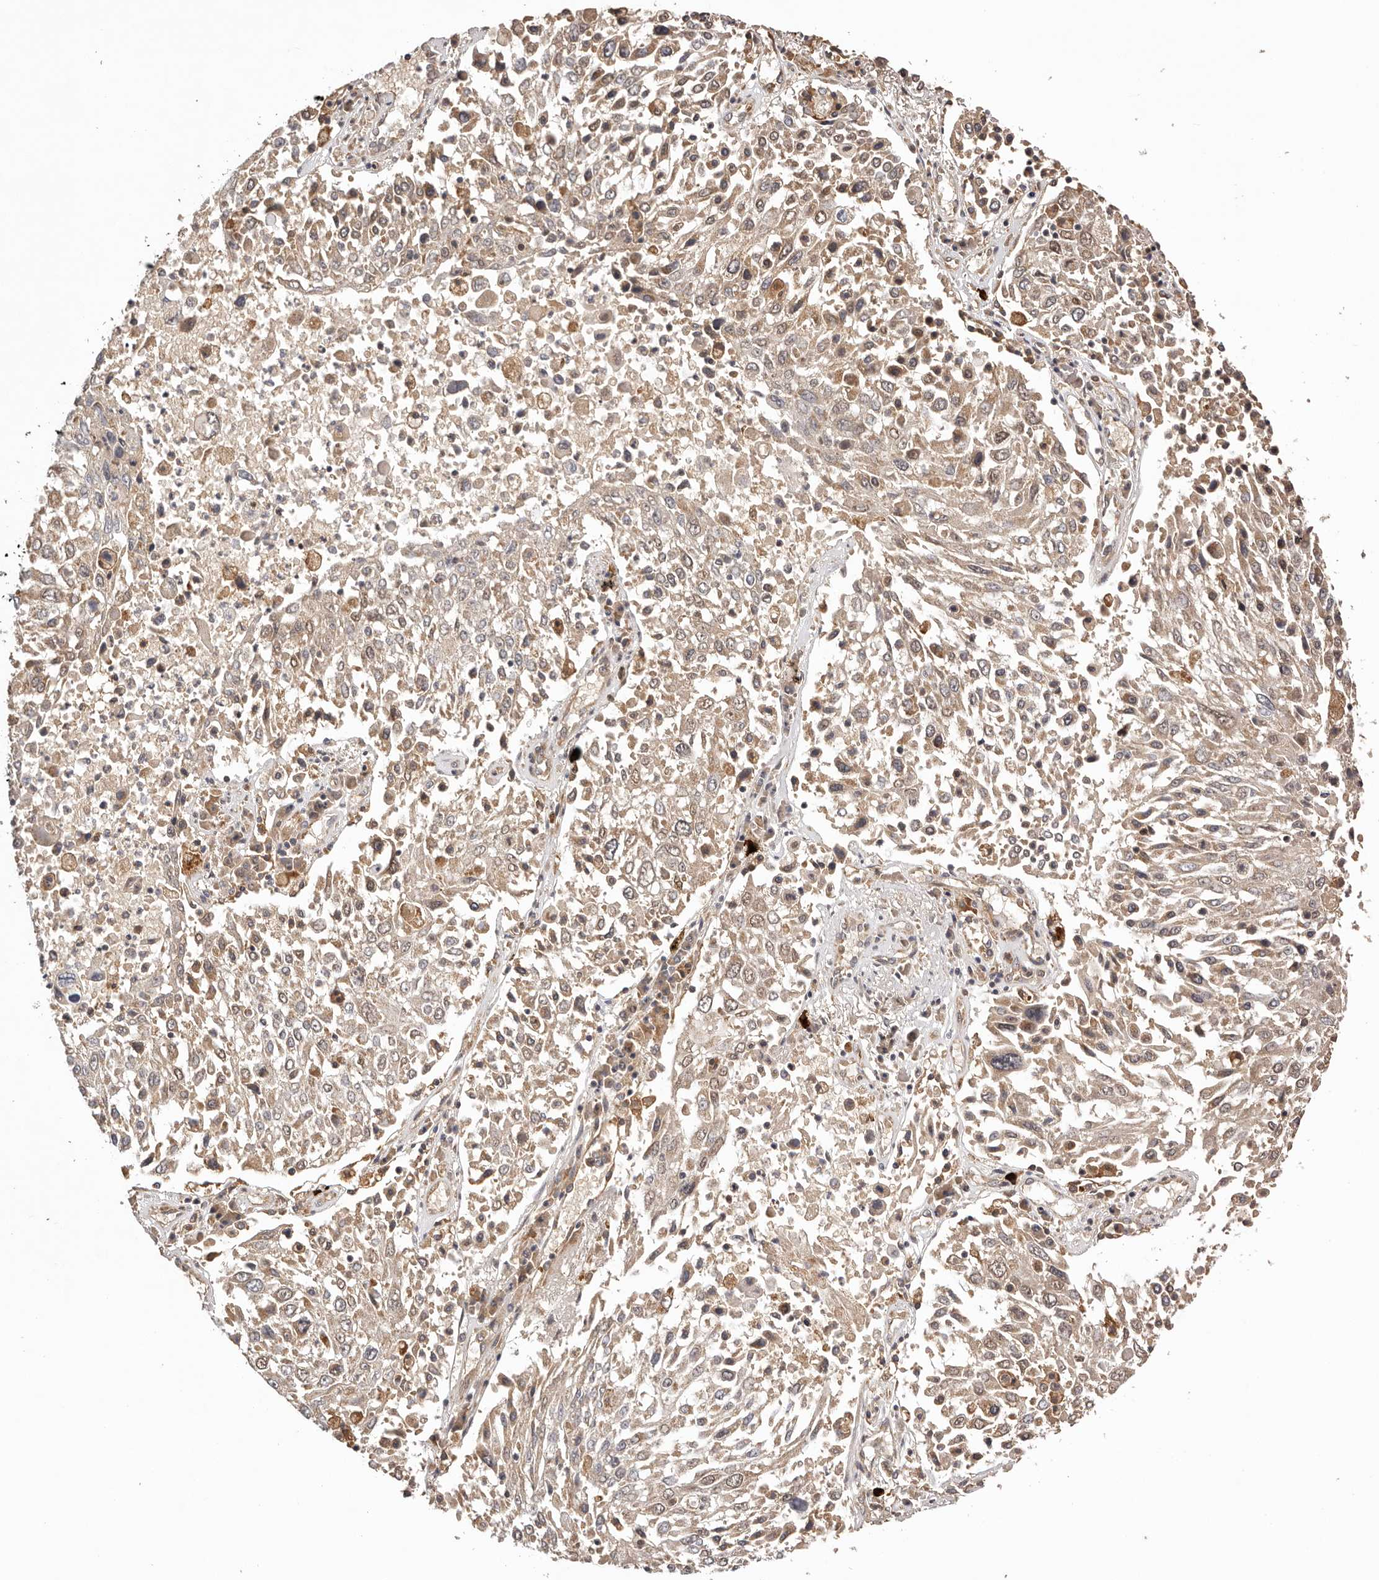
{"staining": {"intensity": "weak", "quantity": "25%-75%", "location": "cytoplasmic/membranous"}, "tissue": "lung cancer", "cell_type": "Tumor cells", "image_type": "cancer", "snomed": [{"axis": "morphology", "description": "Squamous cell carcinoma, NOS"}, {"axis": "topography", "description": "Lung"}], "caption": "Lung squamous cell carcinoma stained for a protein shows weak cytoplasmic/membranous positivity in tumor cells.", "gene": "UBR2", "patient": {"sex": "male", "age": 65}}